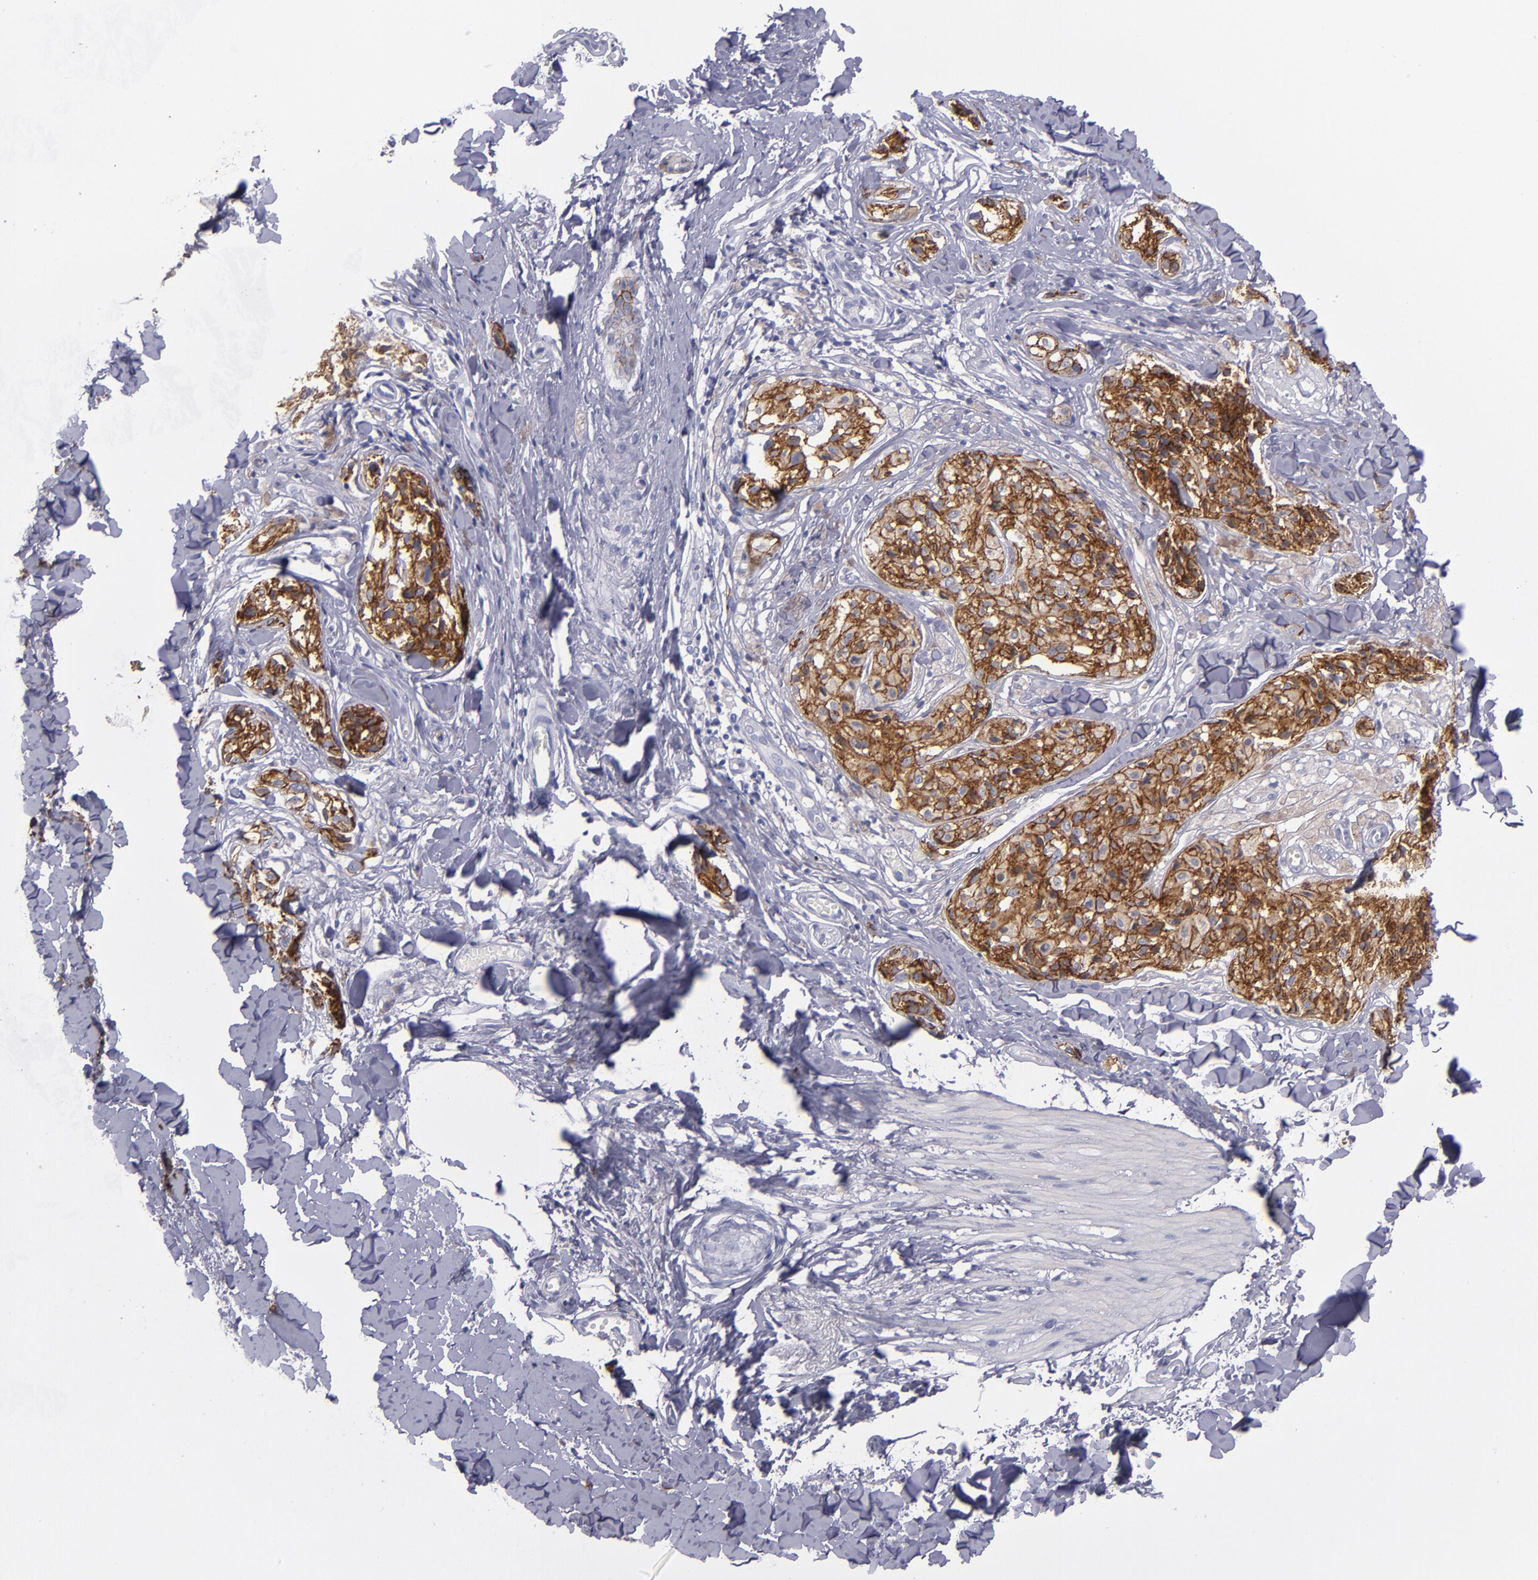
{"staining": {"intensity": "strong", "quantity": ">75%", "location": "cytoplasmic/membranous"}, "tissue": "melanoma", "cell_type": "Tumor cells", "image_type": "cancer", "snomed": [{"axis": "morphology", "description": "Malignant melanoma, Metastatic site"}, {"axis": "topography", "description": "Skin"}], "caption": "A brown stain highlights strong cytoplasmic/membranous expression of a protein in malignant melanoma (metastatic site) tumor cells.", "gene": "CDH3", "patient": {"sex": "female", "age": 66}}